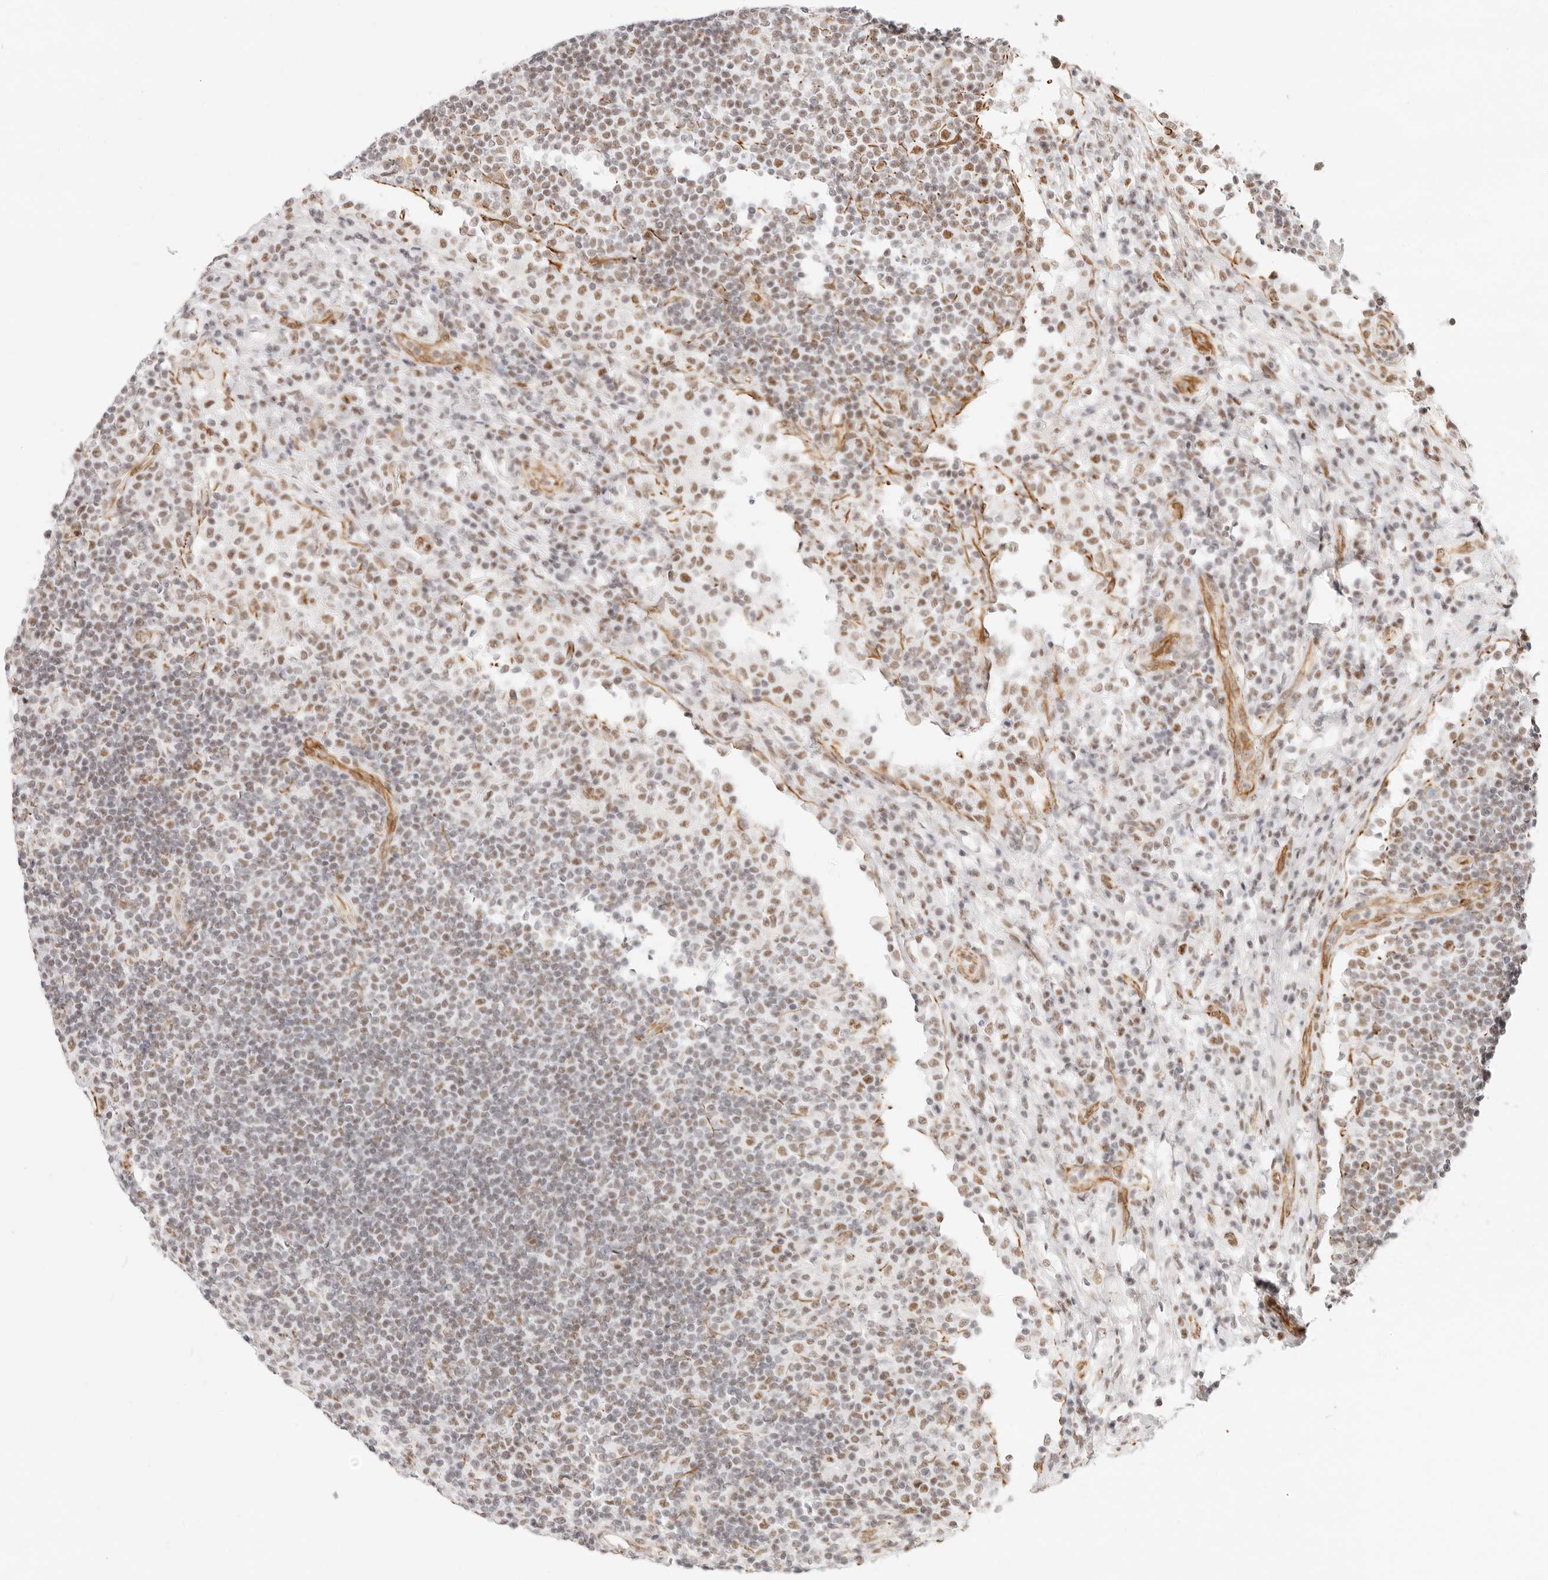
{"staining": {"intensity": "moderate", "quantity": "25%-75%", "location": "cytoplasmic/membranous,nuclear"}, "tissue": "lymph node", "cell_type": "Non-germinal center cells", "image_type": "normal", "snomed": [{"axis": "morphology", "description": "Normal tissue, NOS"}, {"axis": "topography", "description": "Lymph node"}], "caption": "Normal lymph node was stained to show a protein in brown. There is medium levels of moderate cytoplasmic/membranous,nuclear expression in approximately 25%-75% of non-germinal center cells.", "gene": "ZC3H11A", "patient": {"sex": "female", "age": 53}}